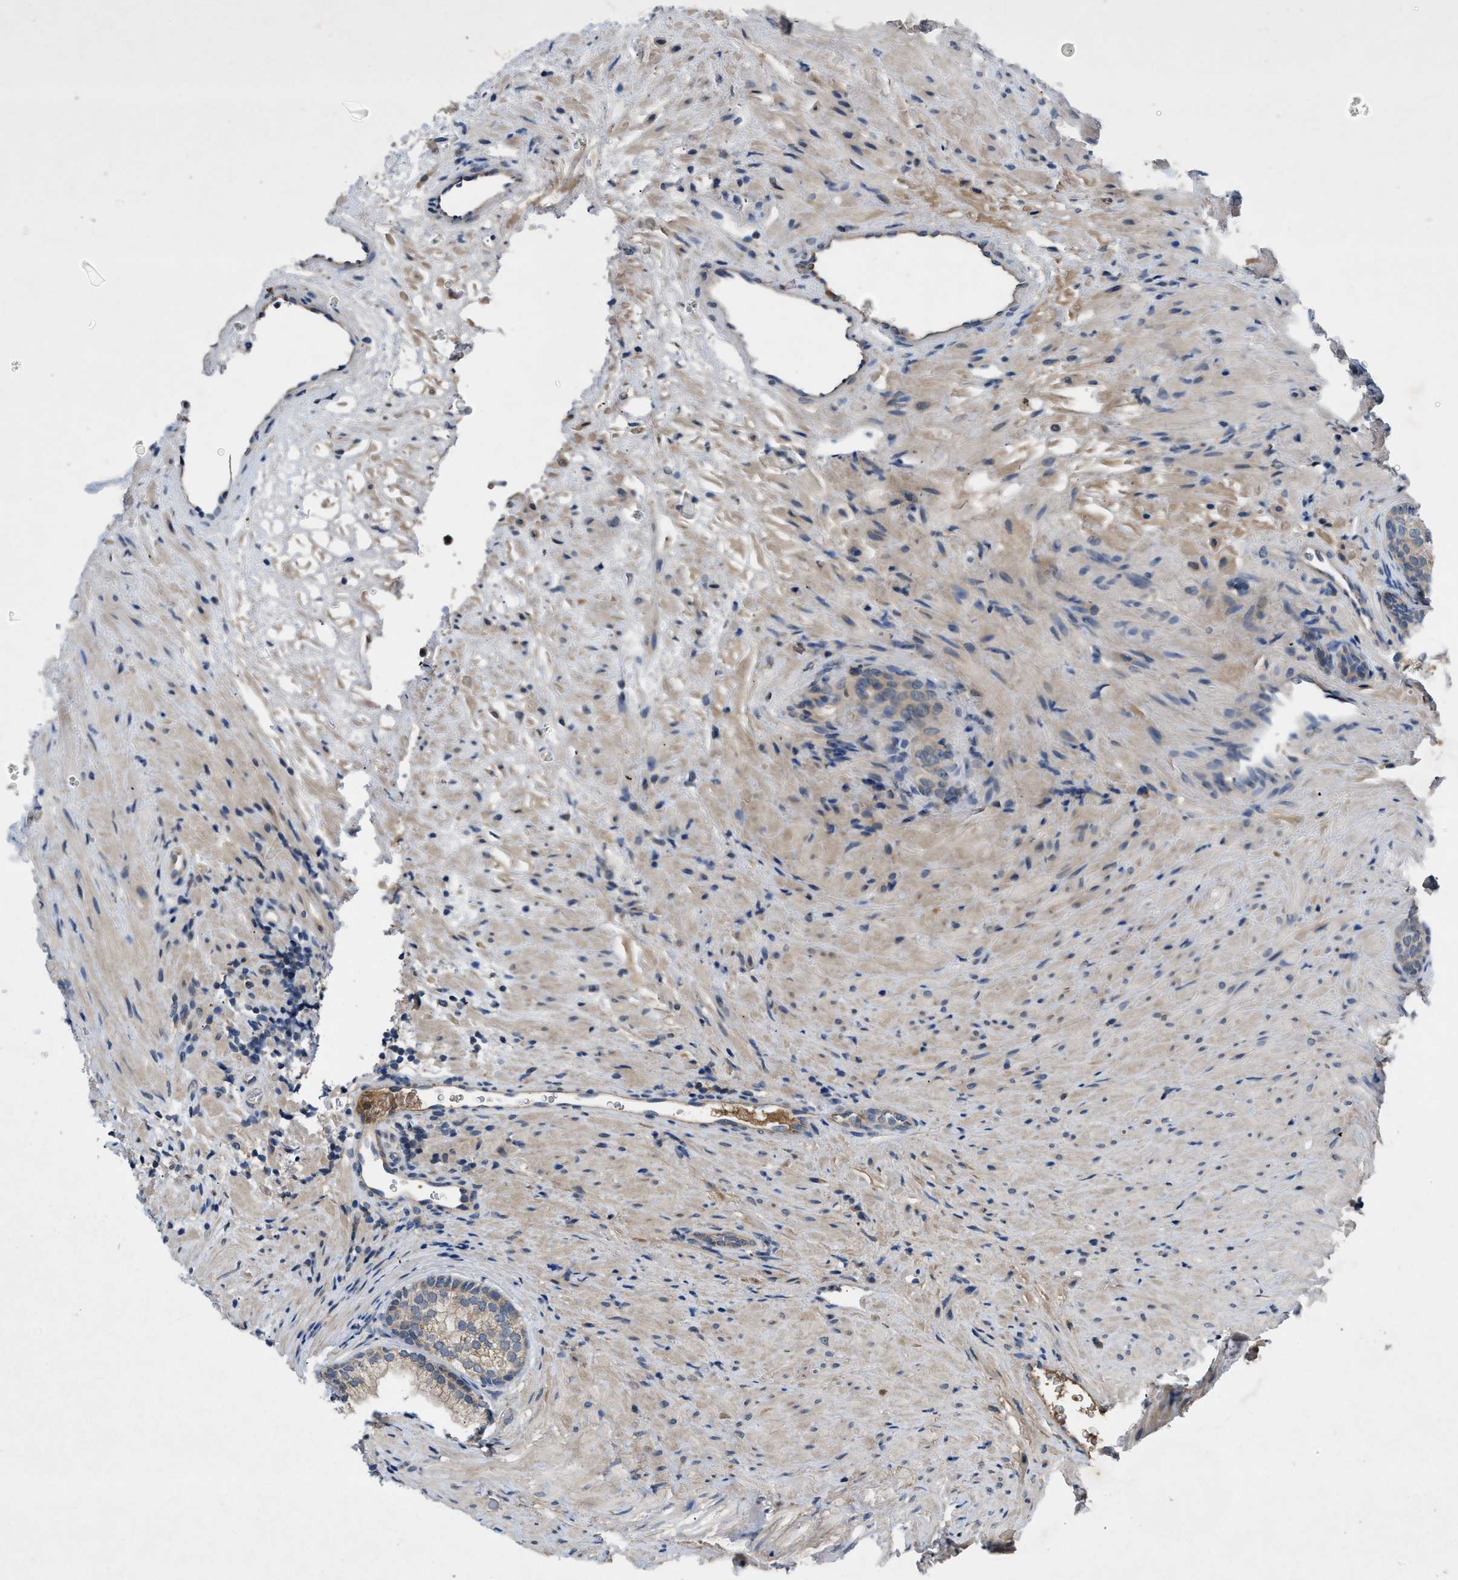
{"staining": {"intensity": "moderate", "quantity": ">75%", "location": "cytoplasmic/membranous"}, "tissue": "prostate", "cell_type": "Glandular cells", "image_type": "normal", "snomed": [{"axis": "morphology", "description": "Normal tissue, NOS"}, {"axis": "topography", "description": "Prostate"}], "caption": "An image of prostate stained for a protein reveals moderate cytoplasmic/membranous brown staining in glandular cells.", "gene": "VPS4A", "patient": {"sex": "male", "age": 76}}